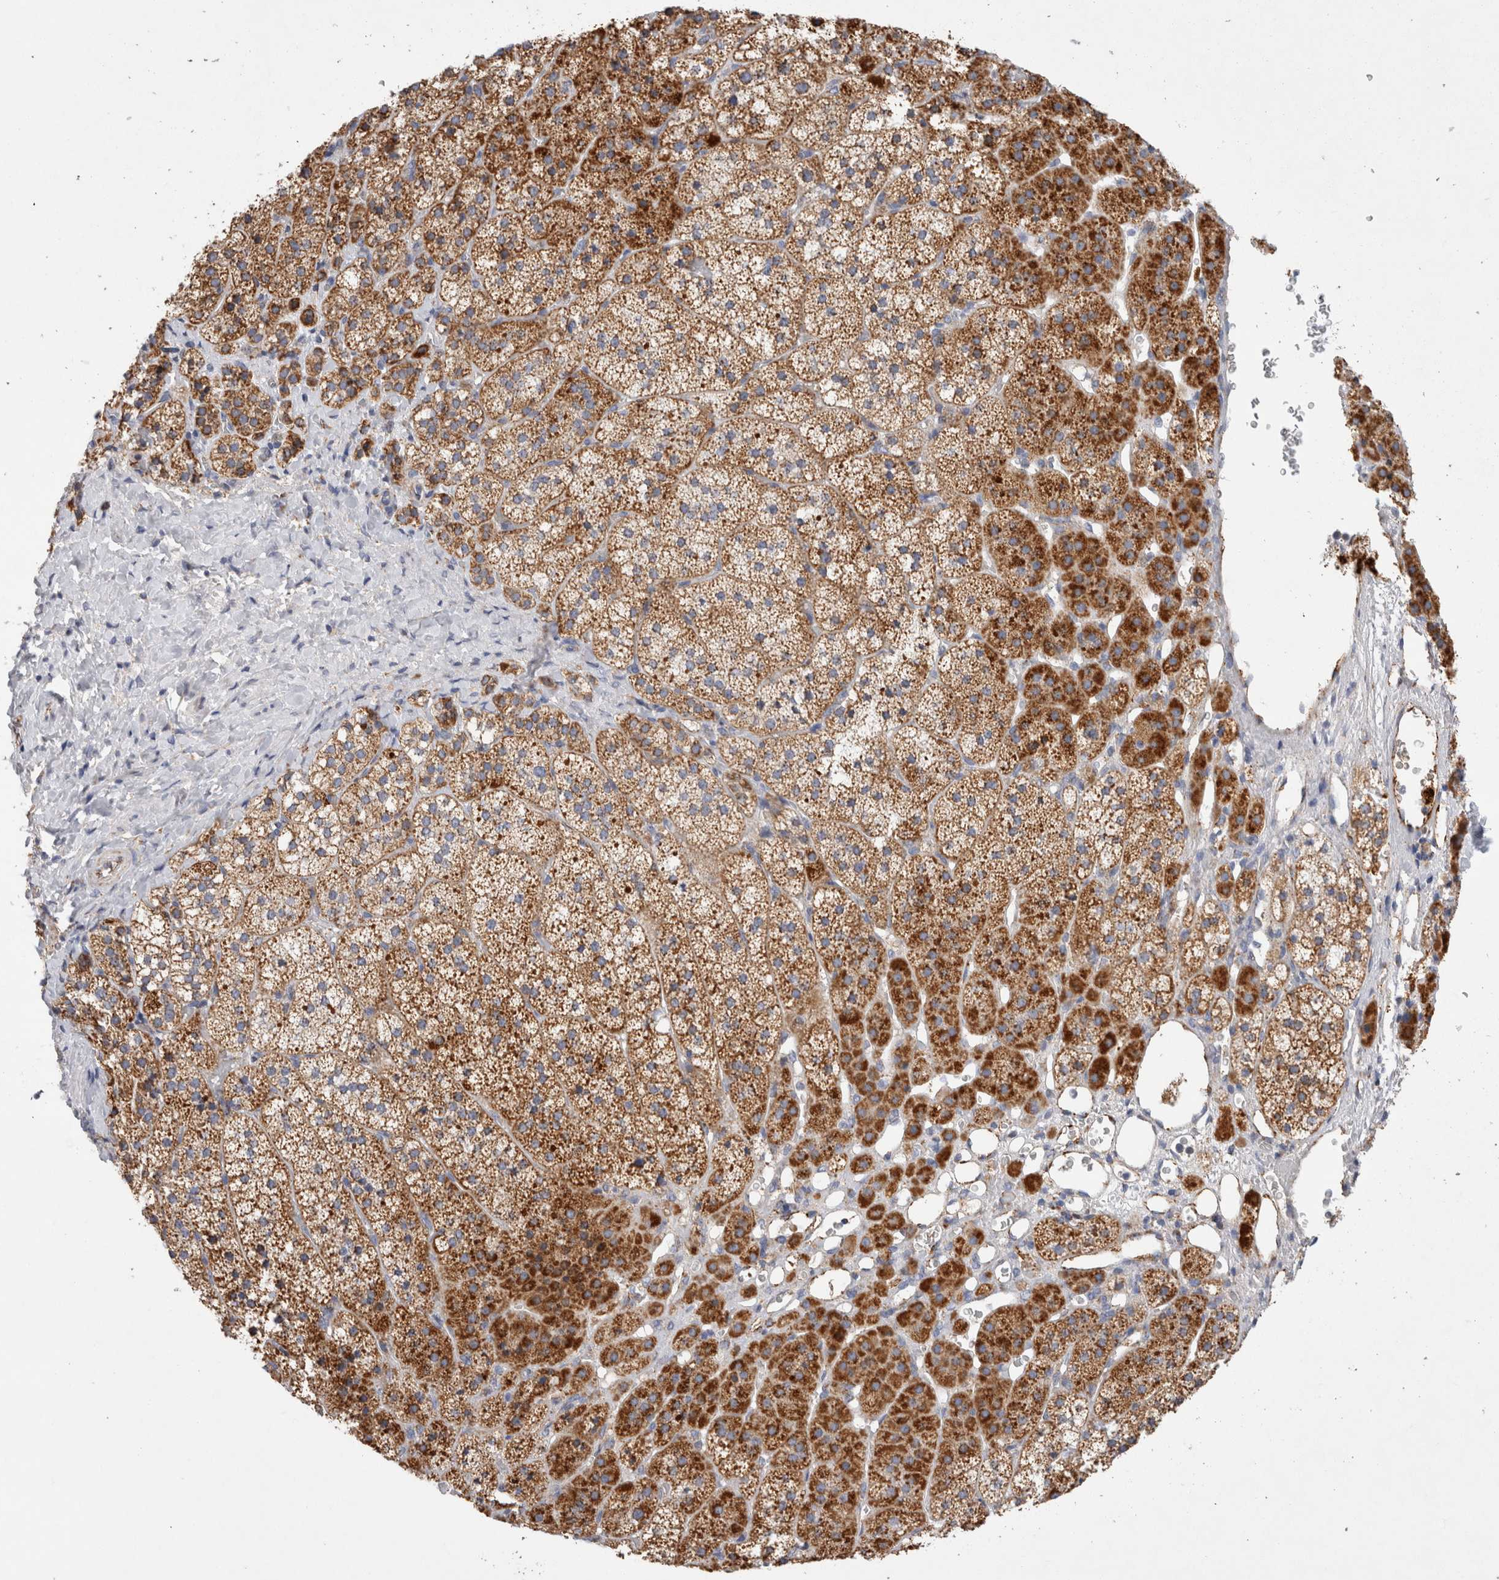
{"staining": {"intensity": "strong", "quantity": ">75%", "location": "cytoplasmic/membranous"}, "tissue": "adrenal gland", "cell_type": "Glandular cells", "image_type": "normal", "snomed": [{"axis": "morphology", "description": "Normal tissue, NOS"}, {"axis": "topography", "description": "Adrenal gland"}], "caption": "The image shows immunohistochemical staining of benign adrenal gland. There is strong cytoplasmic/membranous staining is present in about >75% of glandular cells. (DAB (3,3'-diaminobenzidine) IHC, brown staining for protein, blue staining for nuclei).", "gene": "IARS2", "patient": {"sex": "female", "age": 44}}